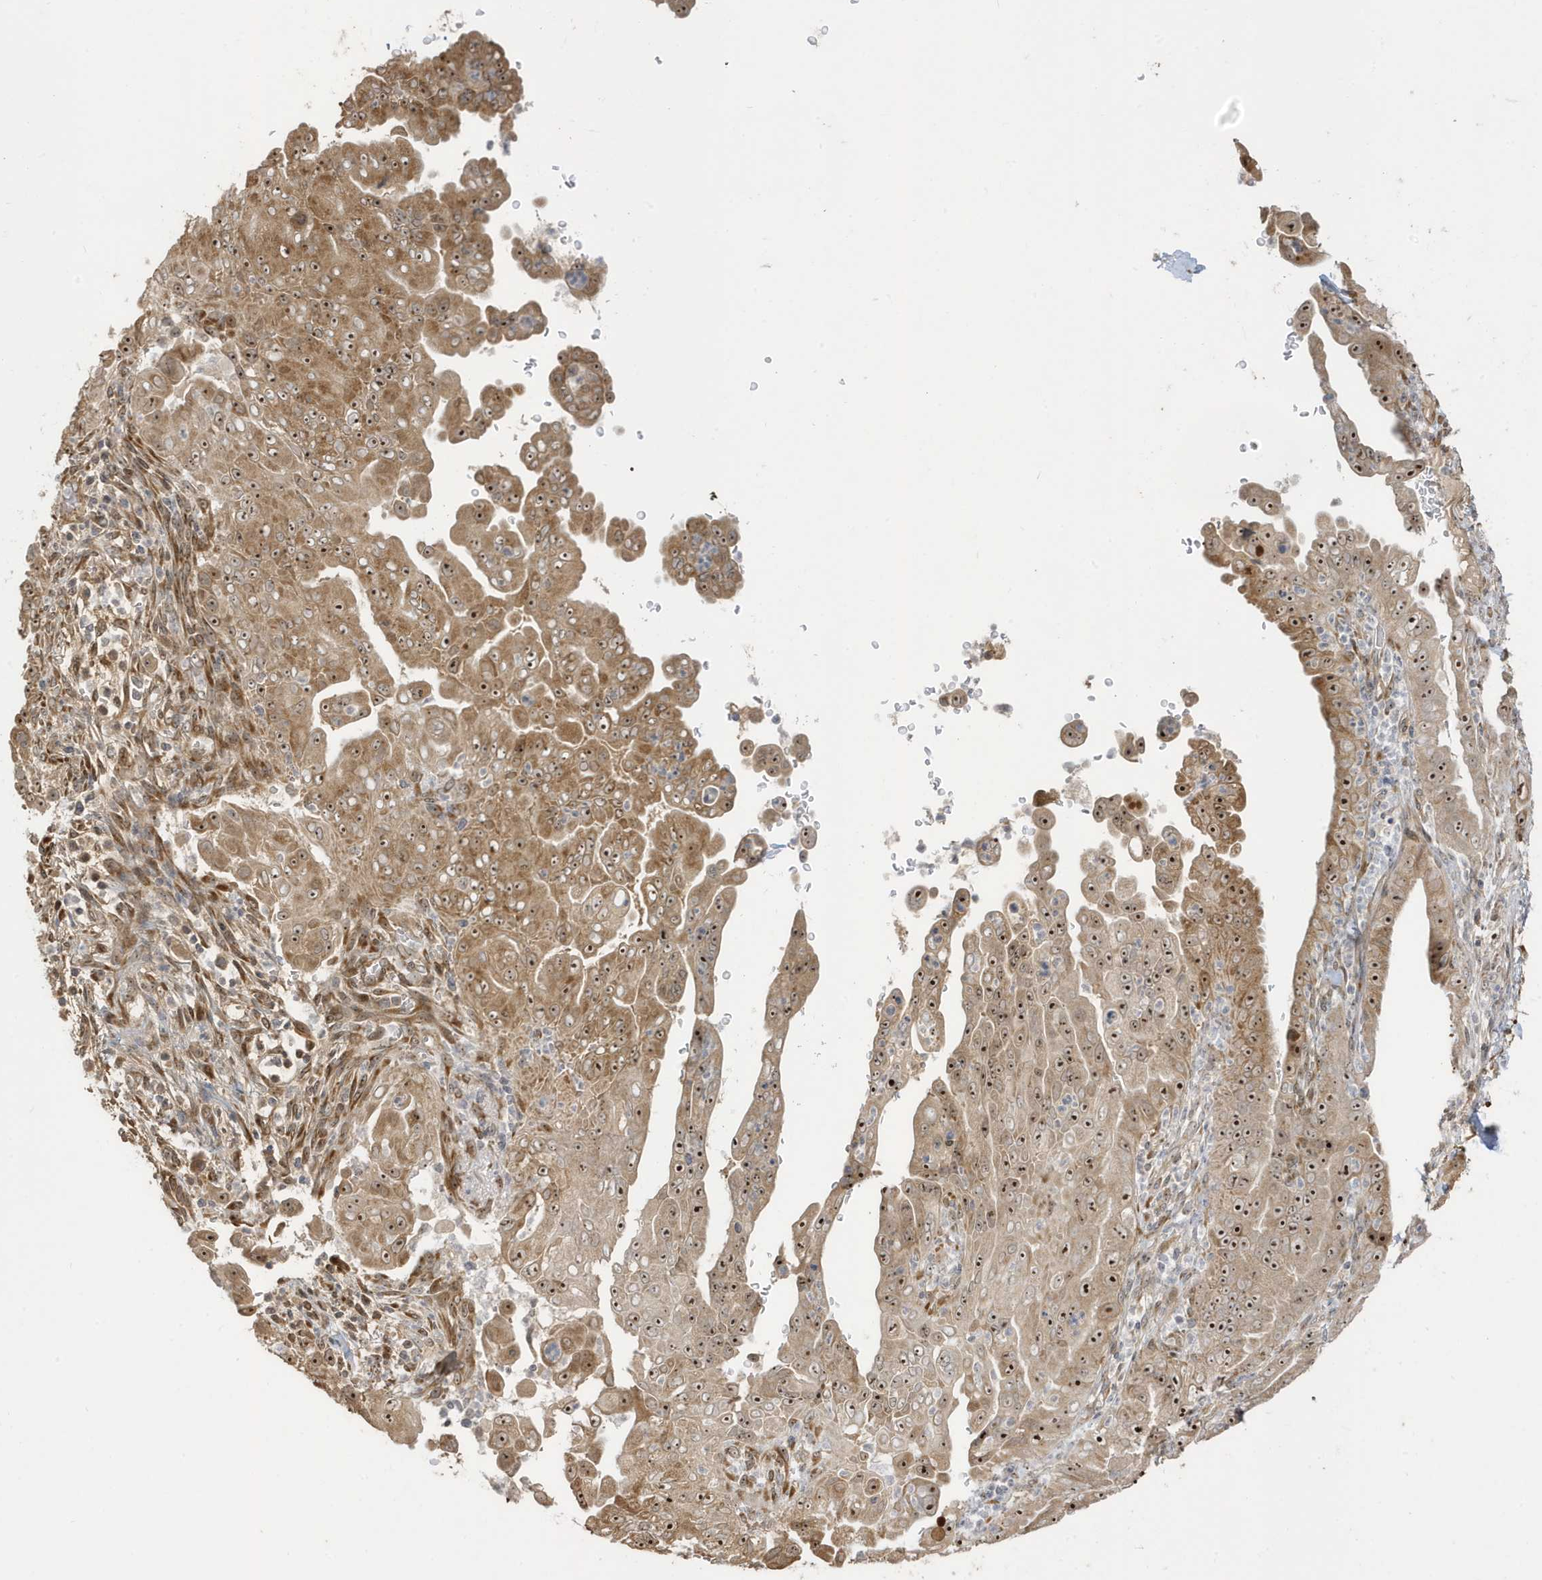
{"staining": {"intensity": "moderate", "quantity": ">75%", "location": "cytoplasmic/membranous,nuclear"}, "tissue": "pancreatic cancer", "cell_type": "Tumor cells", "image_type": "cancer", "snomed": [{"axis": "morphology", "description": "Adenocarcinoma, NOS"}, {"axis": "topography", "description": "Pancreas"}], "caption": "Protein staining by IHC exhibits moderate cytoplasmic/membranous and nuclear positivity in approximately >75% of tumor cells in pancreatic cancer (adenocarcinoma).", "gene": "ECM2", "patient": {"sex": "female", "age": 78}}